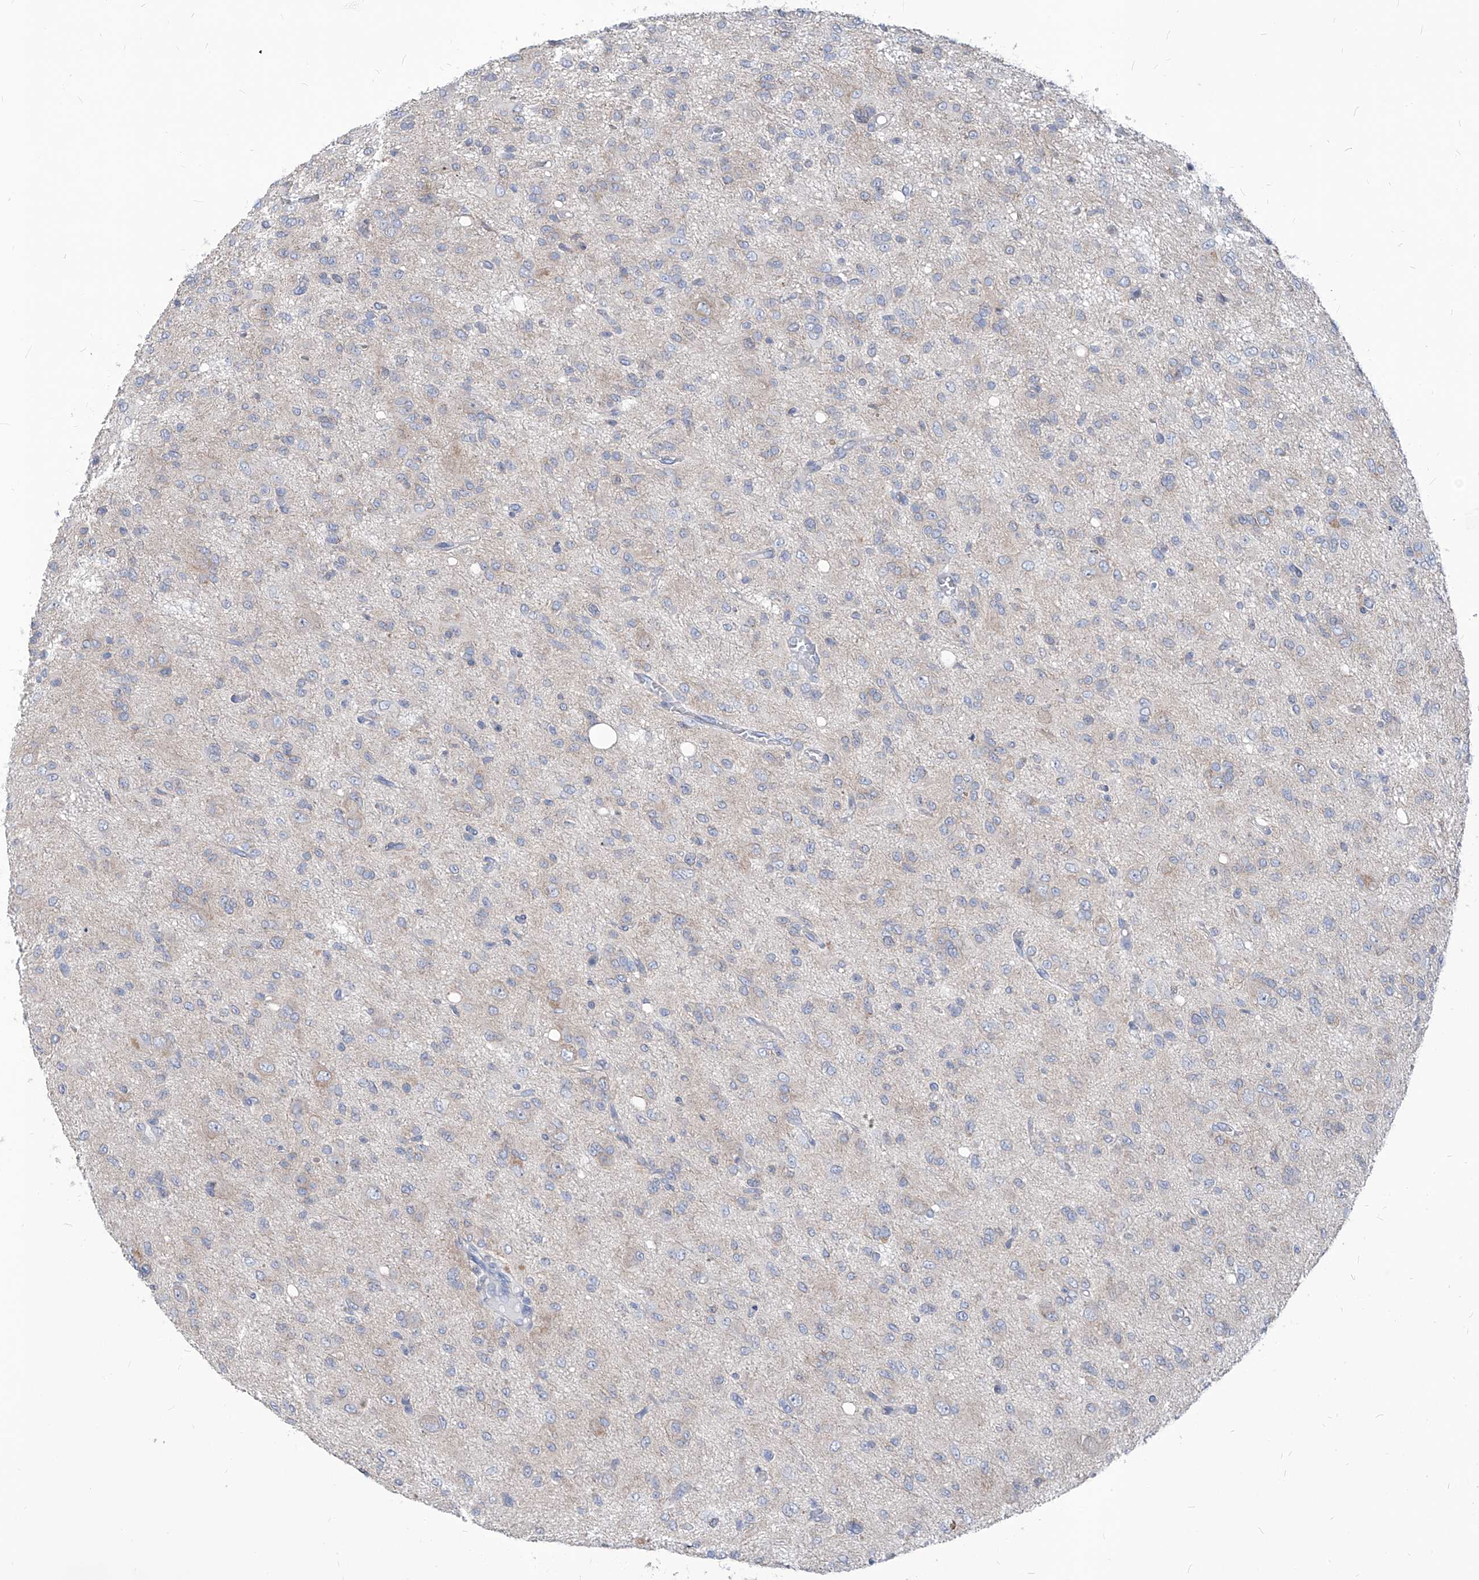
{"staining": {"intensity": "negative", "quantity": "none", "location": "none"}, "tissue": "glioma", "cell_type": "Tumor cells", "image_type": "cancer", "snomed": [{"axis": "morphology", "description": "Glioma, malignant, High grade"}, {"axis": "topography", "description": "Brain"}], "caption": "This is an immunohistochemistry histopathology image of malignant glioma (high-grade). There is no positivity in tumor cells.", "gene": "AGPS", "patient": {"sex": "female", "age": 59}}